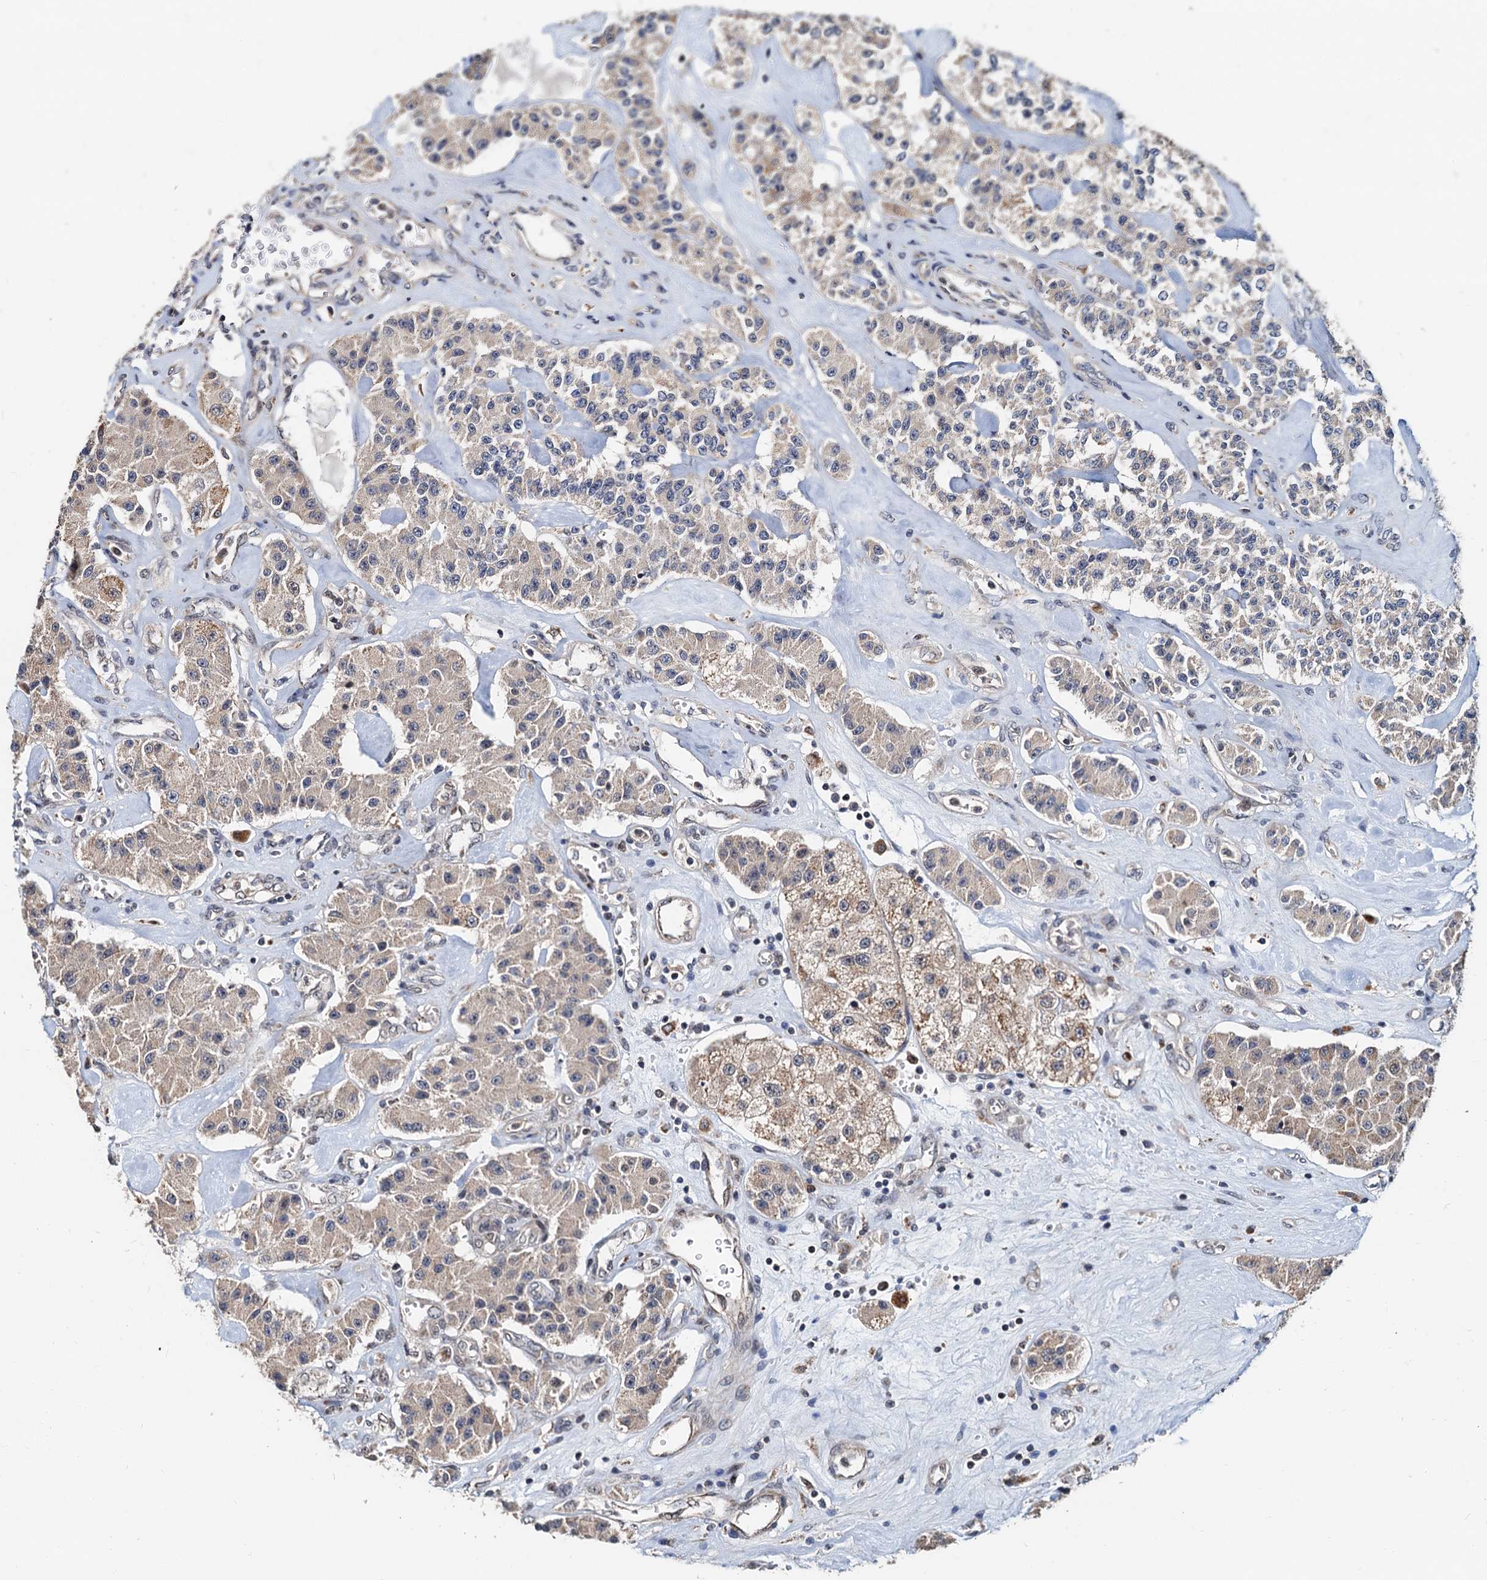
{"staining": {"intensity": "weak", "quantity": "25%-75%", "location": "cytoplasmic/membranous"}, "tissue": "carcinoid", "cell_type": "Tumor cells", "image_type": "cancer", "snomed": [{"axis": "morphology", "description": "Carcinoid, malignant, NOS"}, {"axis": "topography", "description": "Pancreas"}], "caption": "This is an image of IHC staining of carcinoid, which shows weak positivity in the cytoplasmic/membranous of tumor cells.", "gene": "MCMBP", "patient": {"sex": "male", "age": 41}}